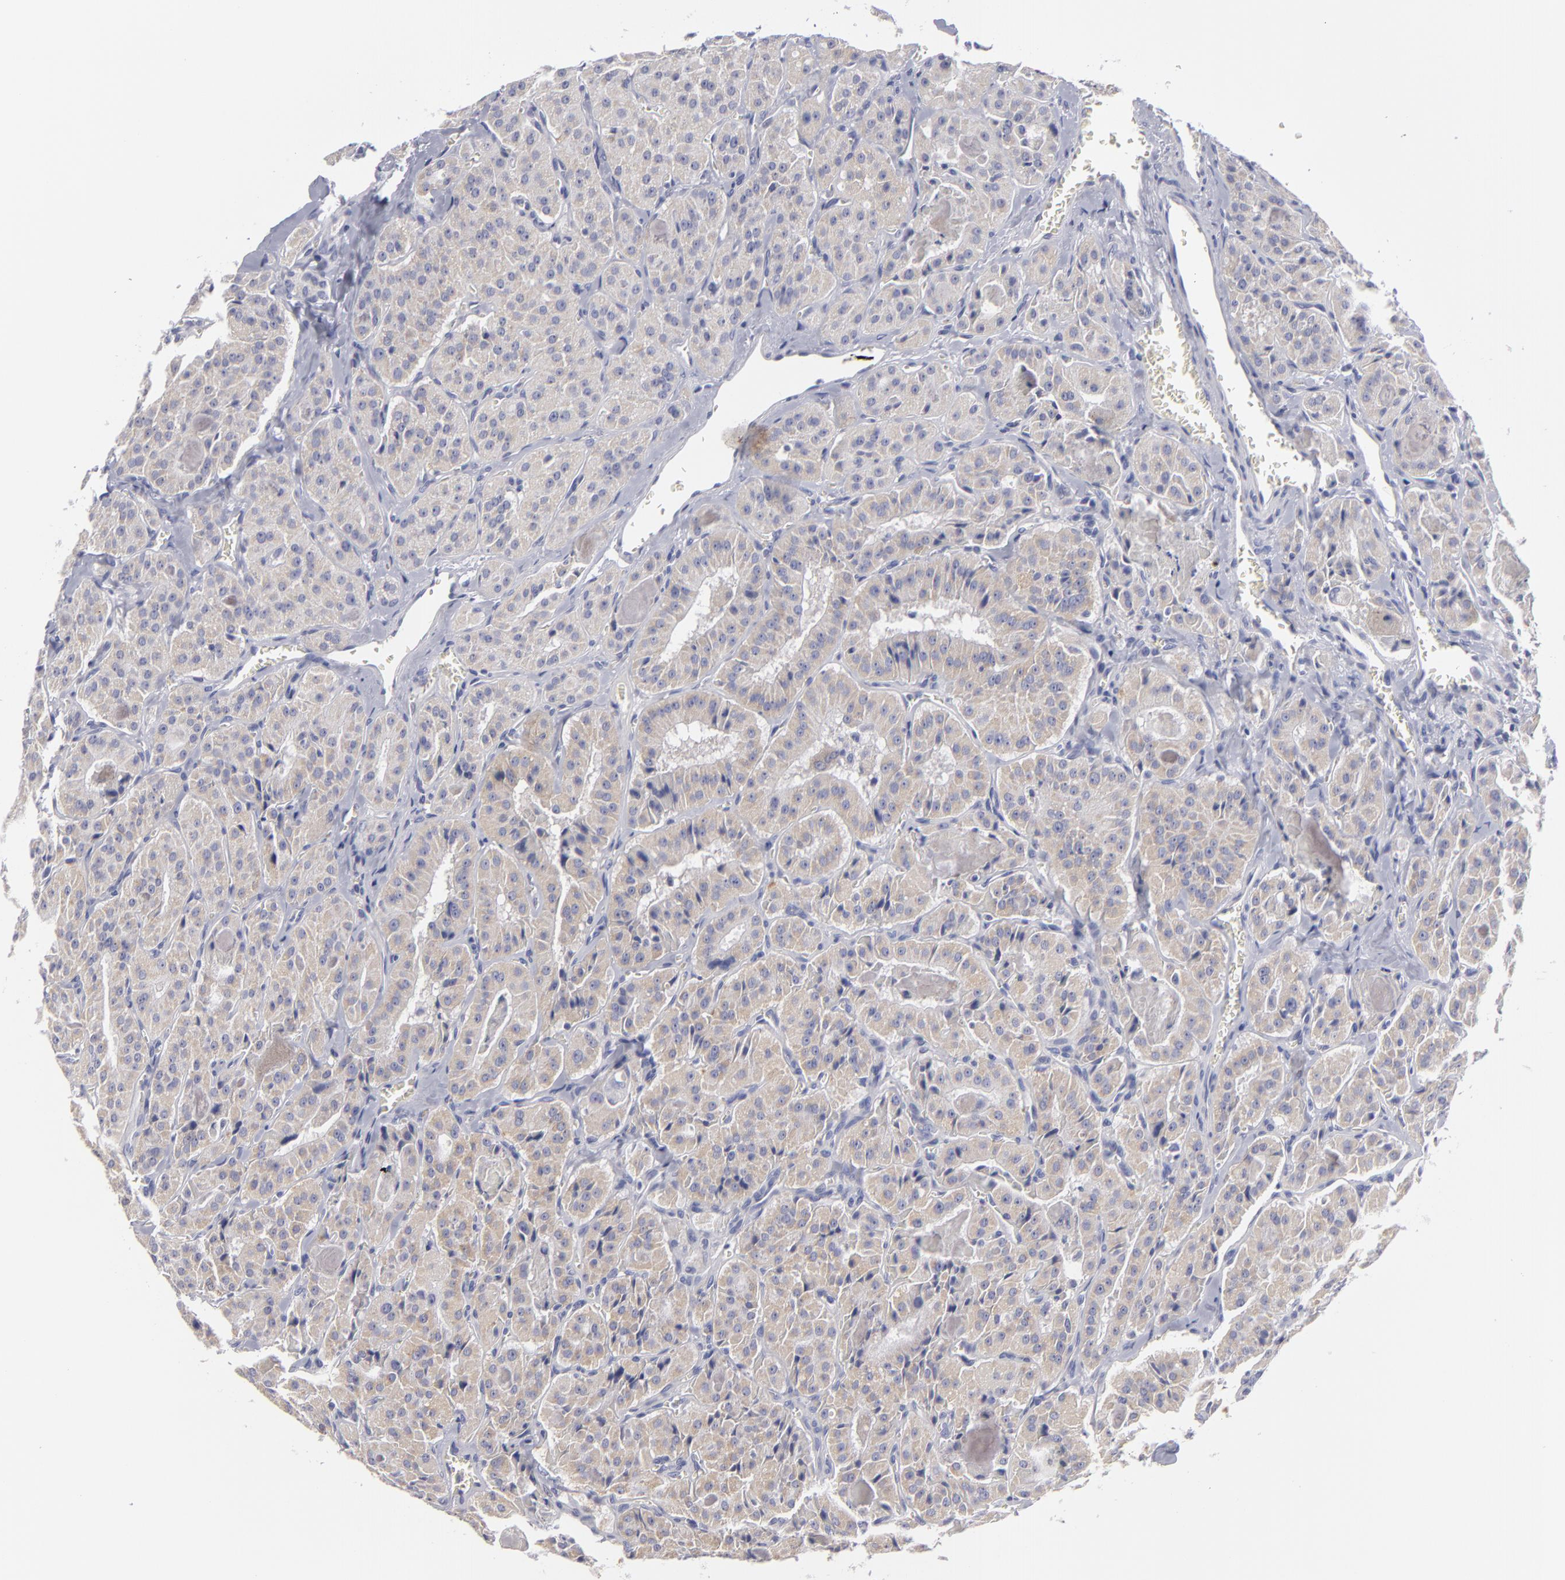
{"staining": {"intensity": "weak", "quantity": "<25%", "location": "cytoplasmic/membranous"}, "tissue": "thyroid cancer", "cell_type": "Tumor cells", "image_type": "cancer", "snomed": [{"axis": "morphology", "description": "Carcinoma, NOS"}, {"axis": "topography", "description": "Thyroid gland"}], "caption": "Tumor cells show no significant positivity in thyroid carcinoma.", "gene": "ATP2B3", "patient": {"sex": "male", "age": 76}}